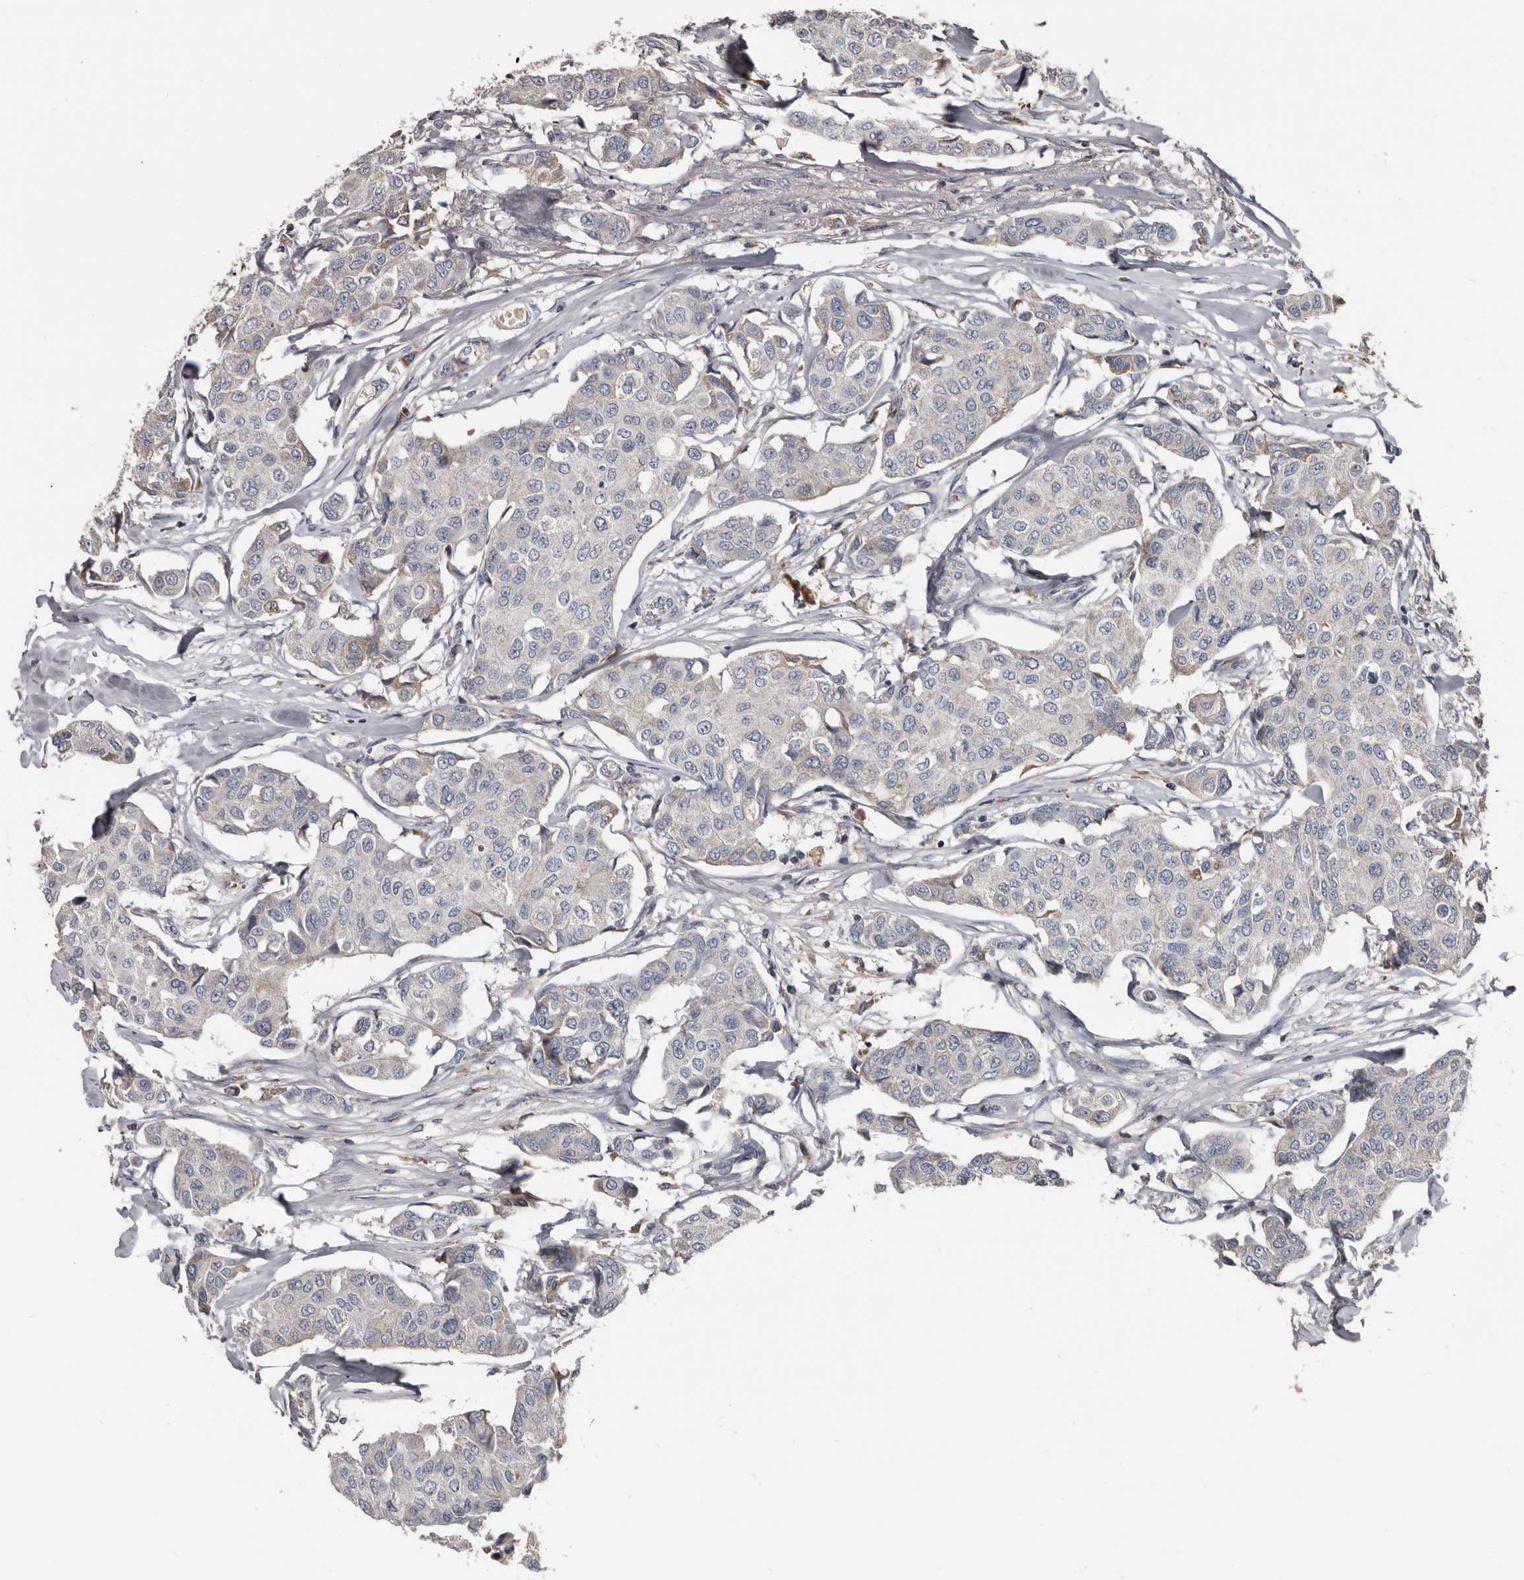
{"staining": {"intensity": "negative", "quantity": "none", "location": "none"}, "tissue": "breast cancer", "cell_type": "Tumor cells", "image_type": "cancer", "snomed": [{"axis": "morphology", "description": "Duct carcinoma"}, {"axis": "topography", "description": "Breast"}], "caption": "Human breast cancer (intraductal carcinoma) stained for a protein using immunohistochemistry (IHC) displays no positivity in tumor cells.", "gene": "GREB1", "patient": {"sex": "female", "age": 80}}